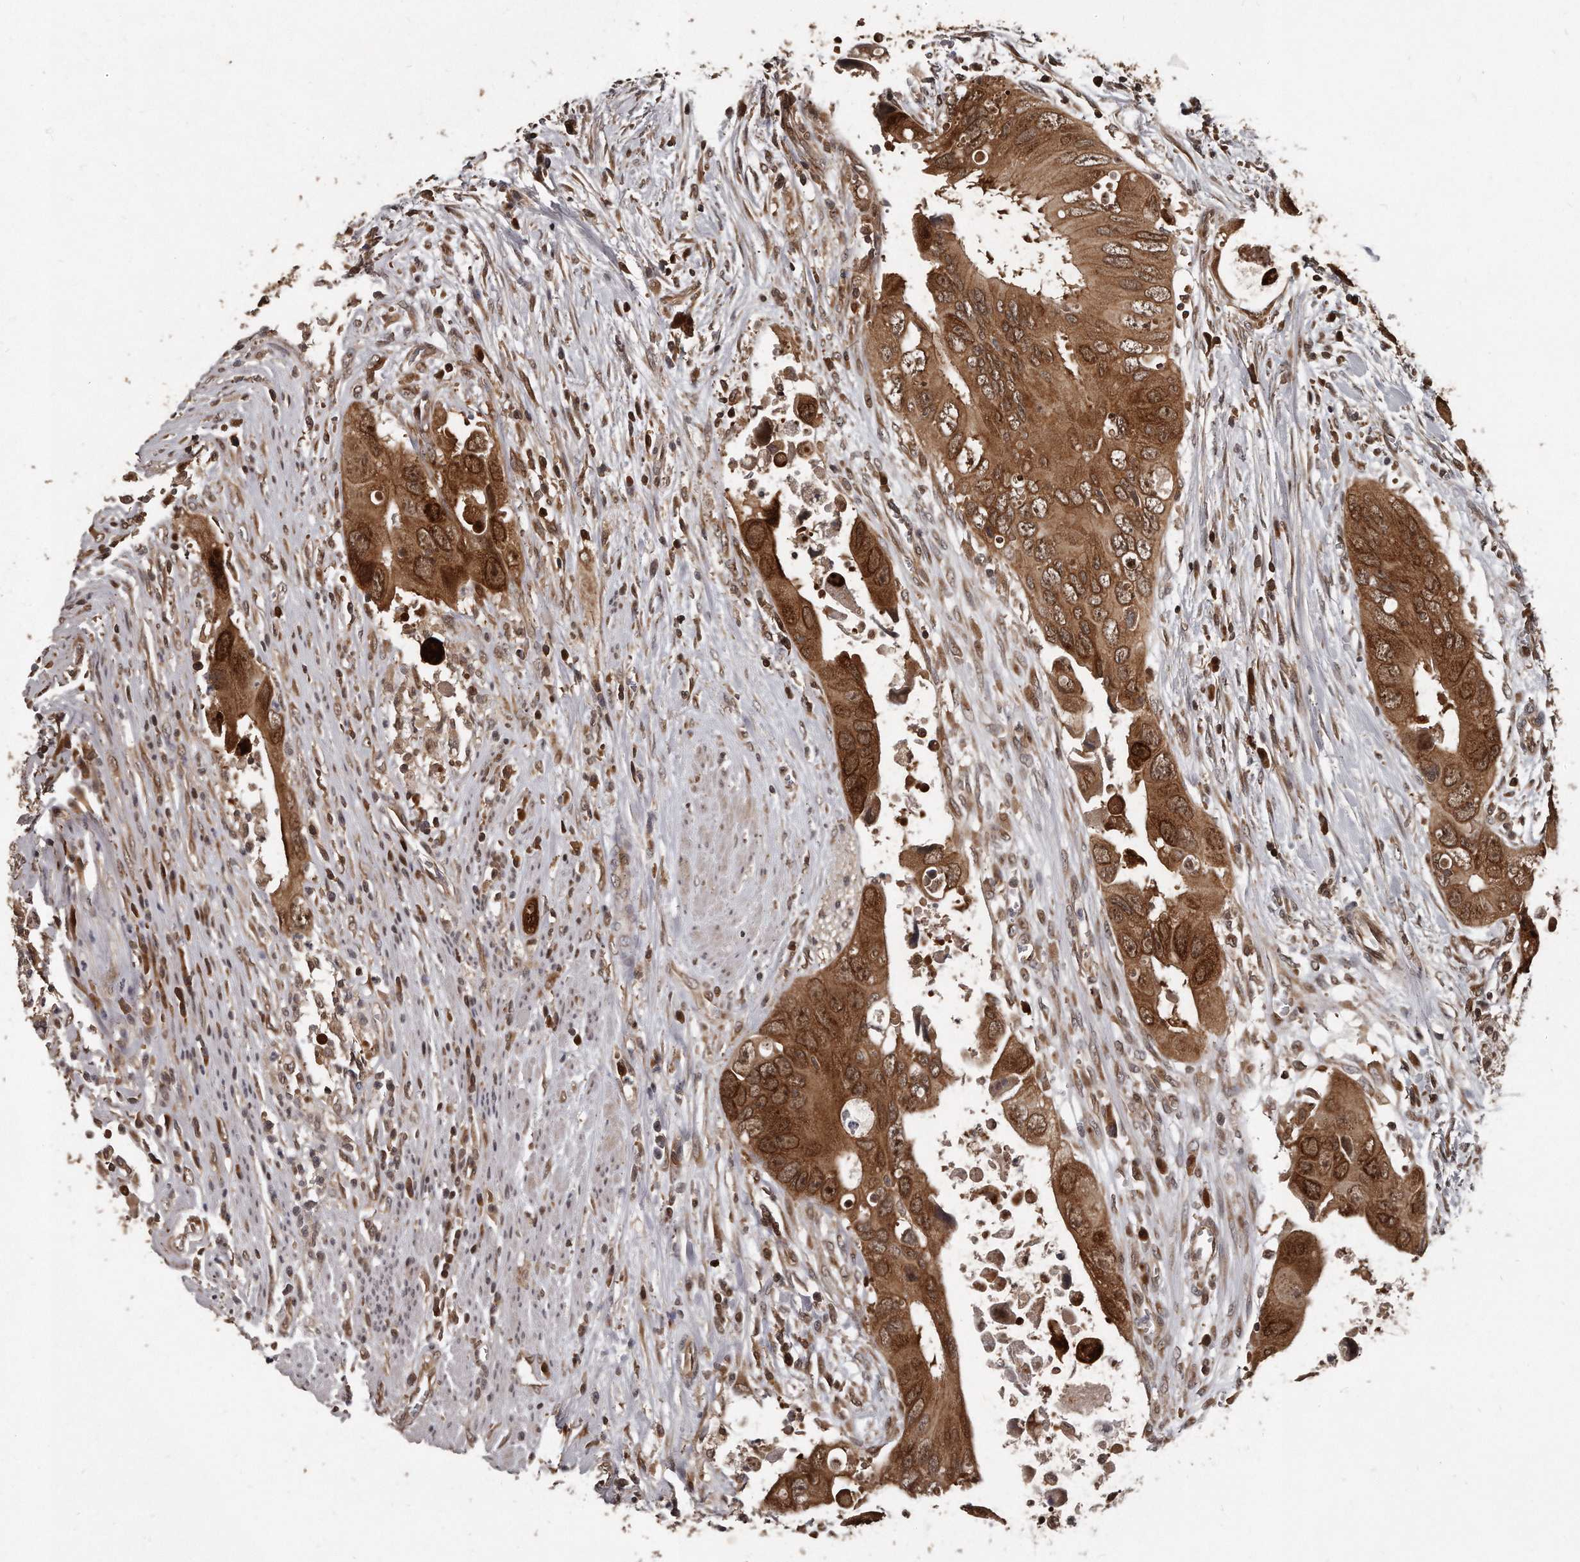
{"staining": {"intensity": "strong", "quantity": ">75%", "location": "cytoplasmic/membranous,nuclear"}, "tissue": "colorectal cancer", "cell_type": "Tumor cells", "image_type": "cancer", "snomed": [{"axis": "morphology", "description": "Adenocarcinoma, NOS"}, {"axis": "topography", "description": "Rectum"}], "caption": "Brown immunohistochemical staining in human colorectal cancer (adenocarcinoma) shows strong cytoplasmic/membranous and nuclear expression in approximately >75% of tumor cells.", "gene": "GCH1", "patient": {"sex": "male", "age": 70}}